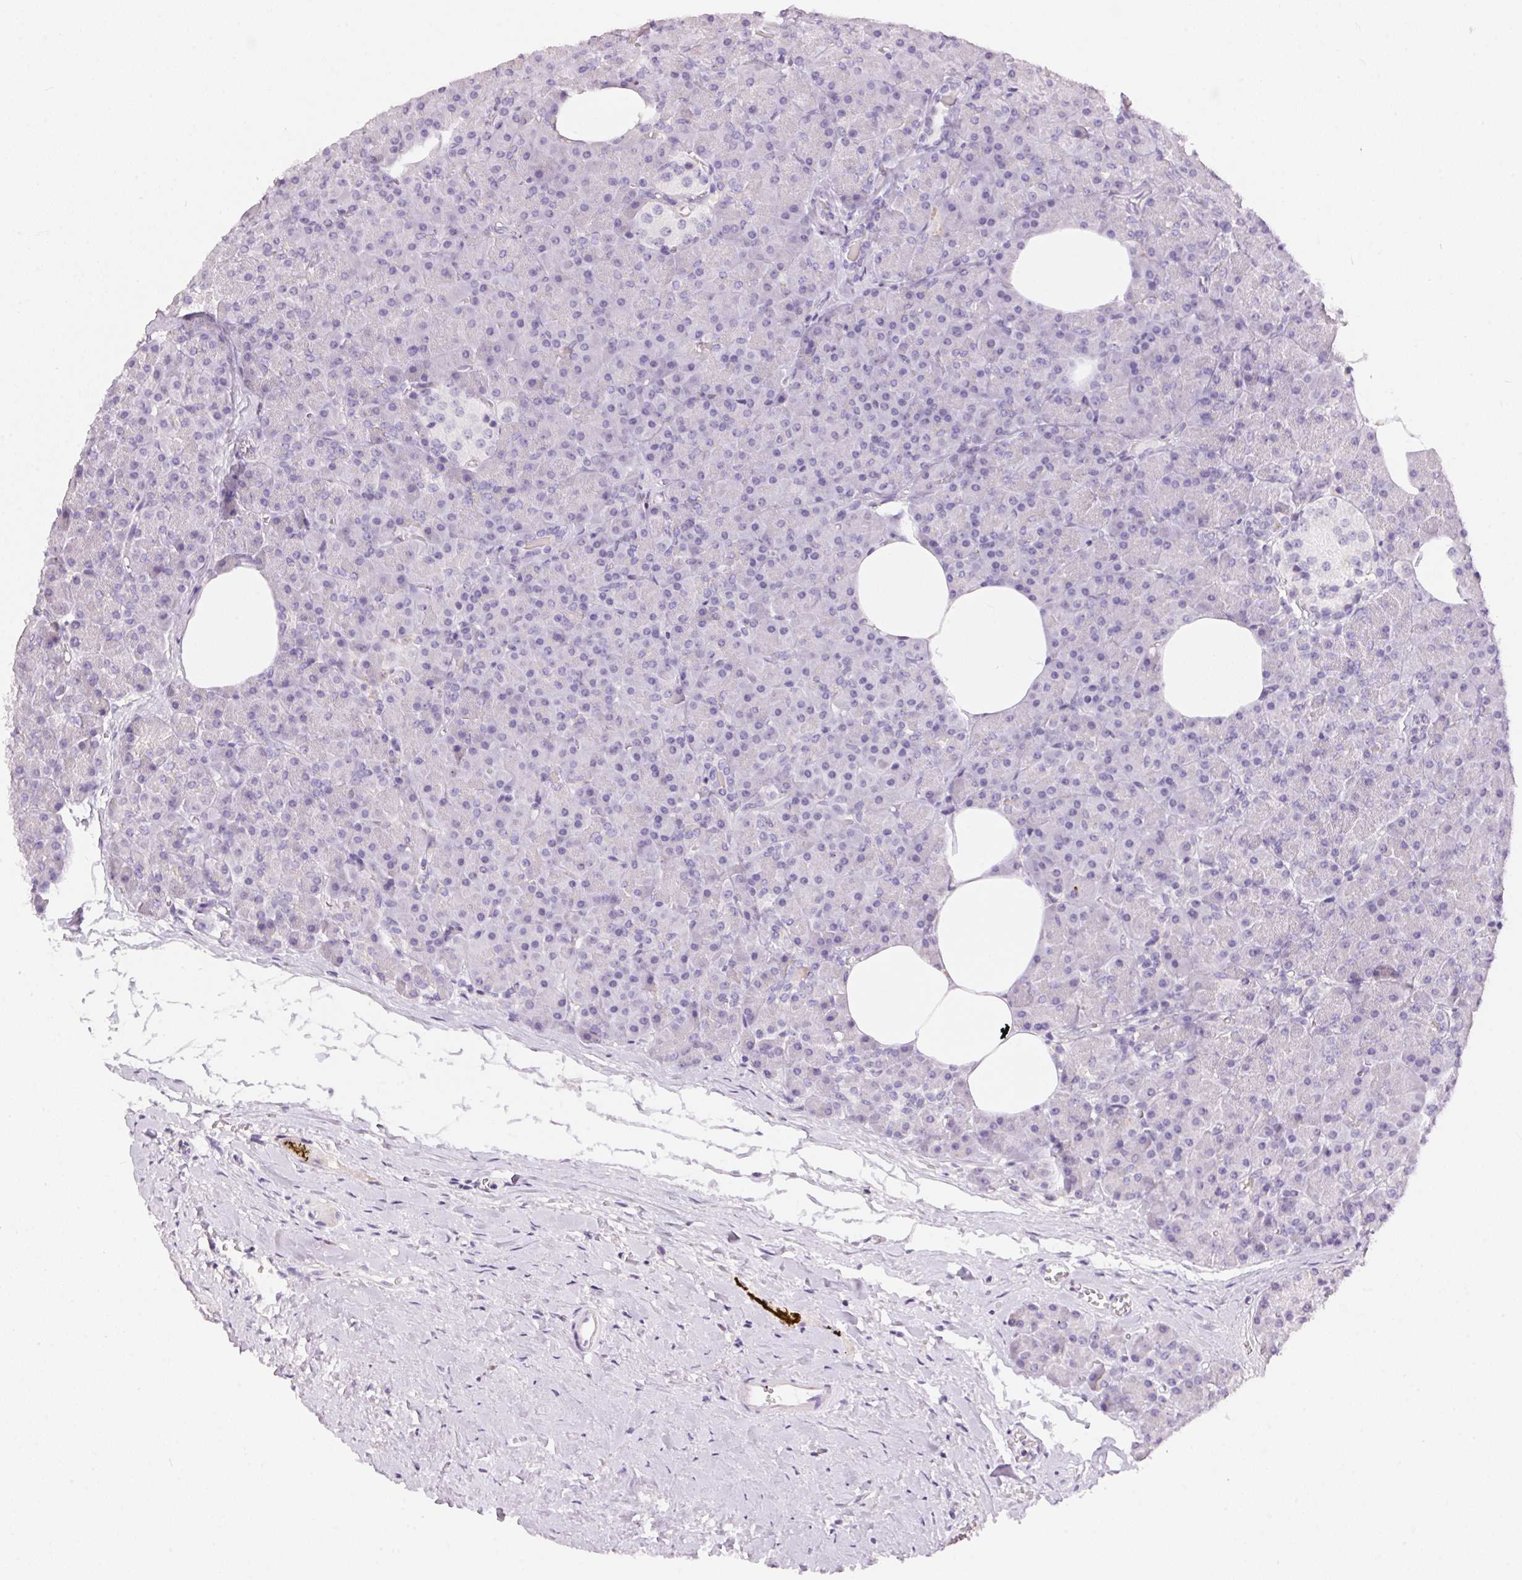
{"staining": {"intensity": "negative", "quantity": "none", "location": "none"}, "tissue": "pancreas", "cell_type": "Exocrine glandular cells", "image_type": "normal", "snomed": [{"axis": "morphology", "description": "Normal tissue, NOS"}, {"axis": "topography", "description": "Pancreas"}], "caption": "Immunohistochemical staining of unremarkable human pancreas shows no significant positivity in exocrine glandular cells. The staining is performed using DAB (3,3'-diaminobenzidine) brown chromogen with nuclei counter-stained in using hematoxylin.", "gene": "PNLIPRP3", "patient": {"sex": "female", "age": 45}}